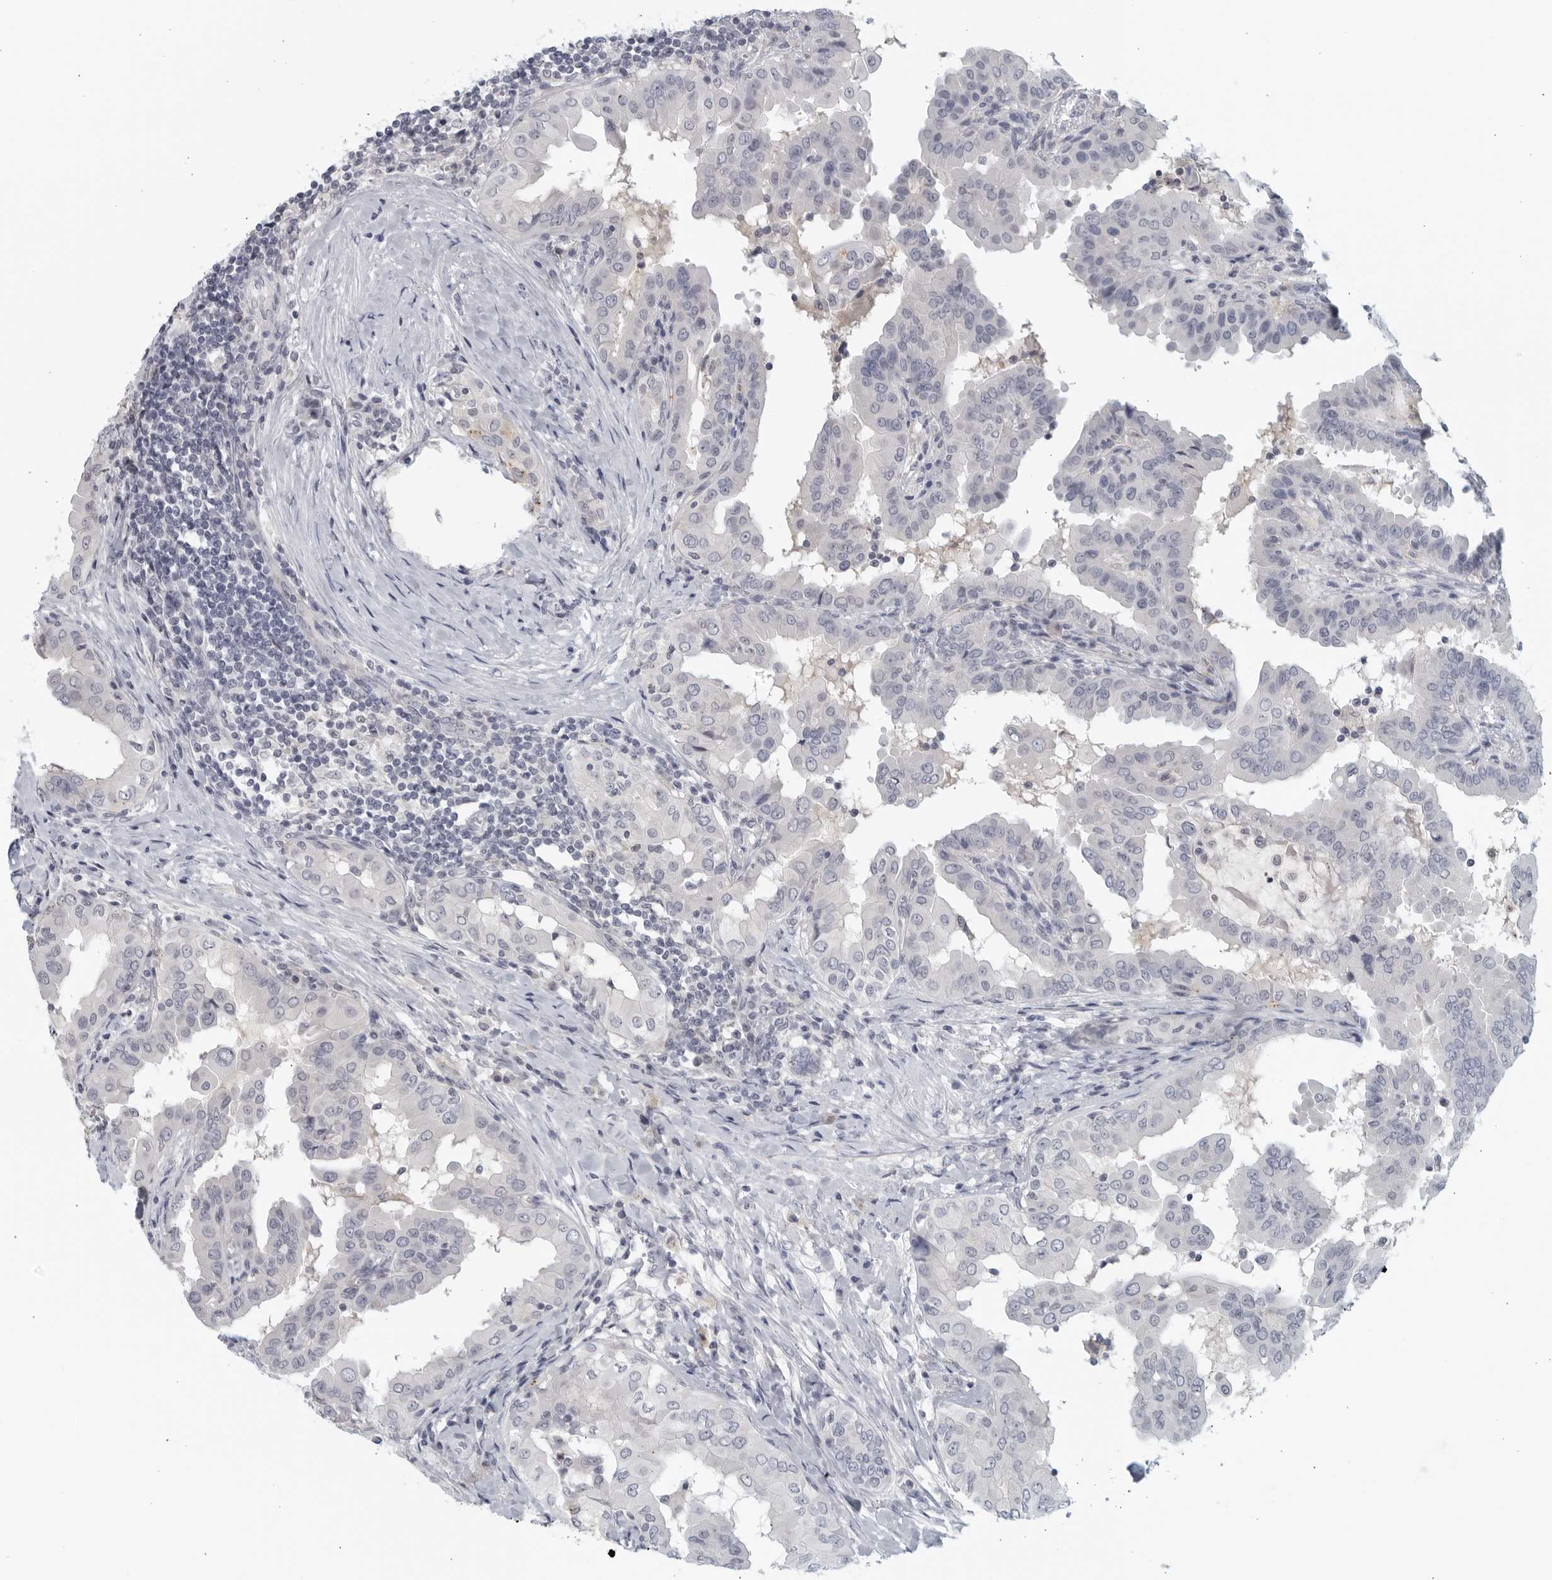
{"staining": {"intensity": "negative", "quantity": "none", "location": "none"}, "tissue": "thyroid cancer", "cell_type": "Tumor cells", "image_type": "cancer", "snomed": [{"axis": "morphology", "description": "Papillary adenocarcinoma, NOS"}, {"axis": "topography", "description": "Thyroid gland"}], "caption": "IHC of human thyroid cancer reveals no positivity in tumor cells.", "gene": "MATN1", "patient": {"sex": "male", "age": 33}}